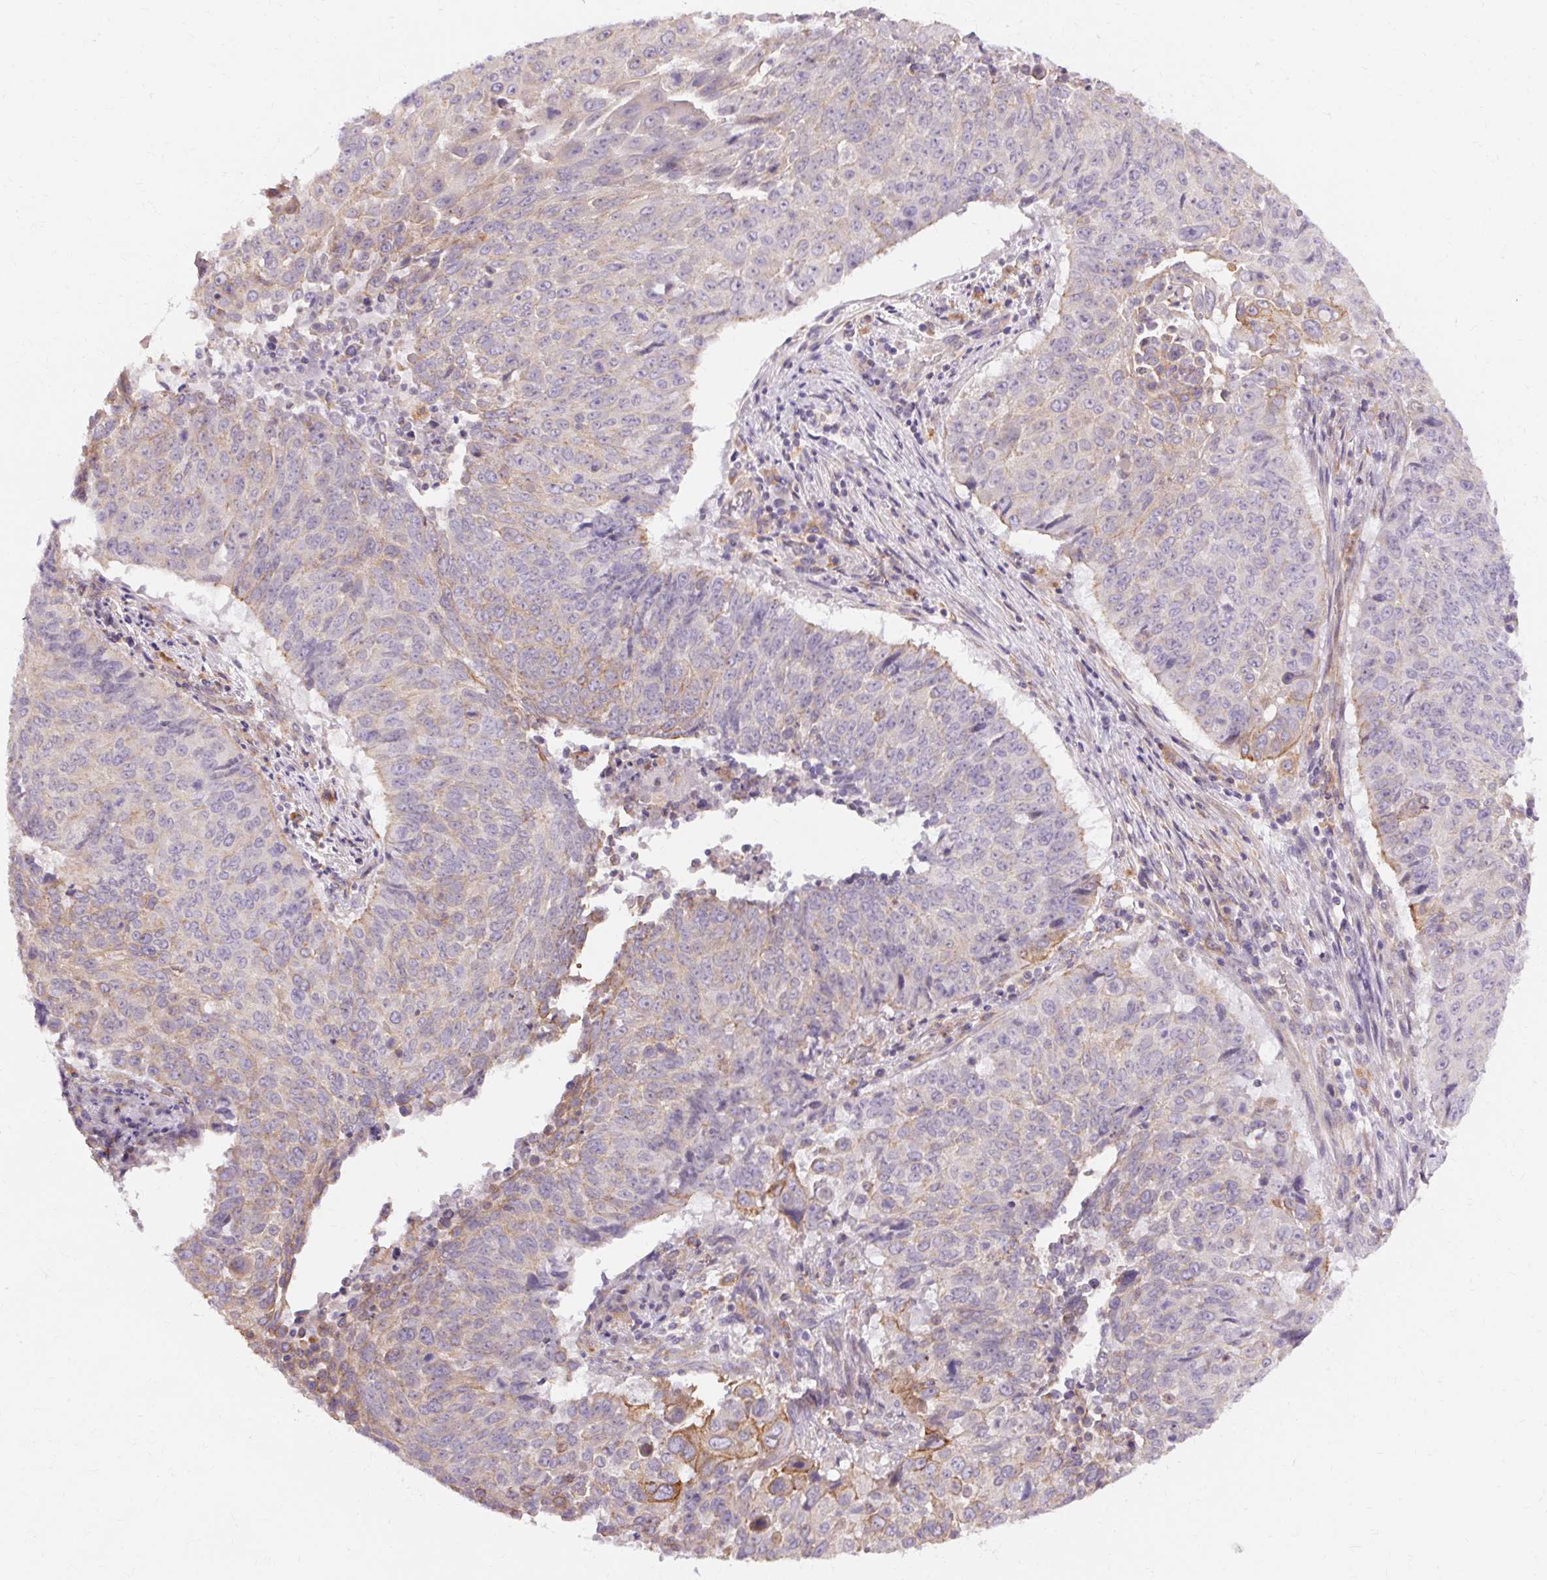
{"staining": {"intensity": "negative", "quantity": "none", "location": "none"}, "tissue": "lung cancer", "cell_type": "Tumor cells", "image_type": "cancer", "snomed": [{"axis": "morphology", "description": "Normal tissue, NOS"}, {"axis": "morphology", "description": "Squamous cell carcinoma, NOS"}, {"axis": "topography", "description": "Bronchus"}, {"axis": "topography", "description": "Lung"}], "caption": "Photomicrograph shows no protein expression in tumor cells of lung cancer (squamous cell carcinoma) tissue.", "gene": "TM6SF1", "patient": {"sex": "male", "age": 64}}